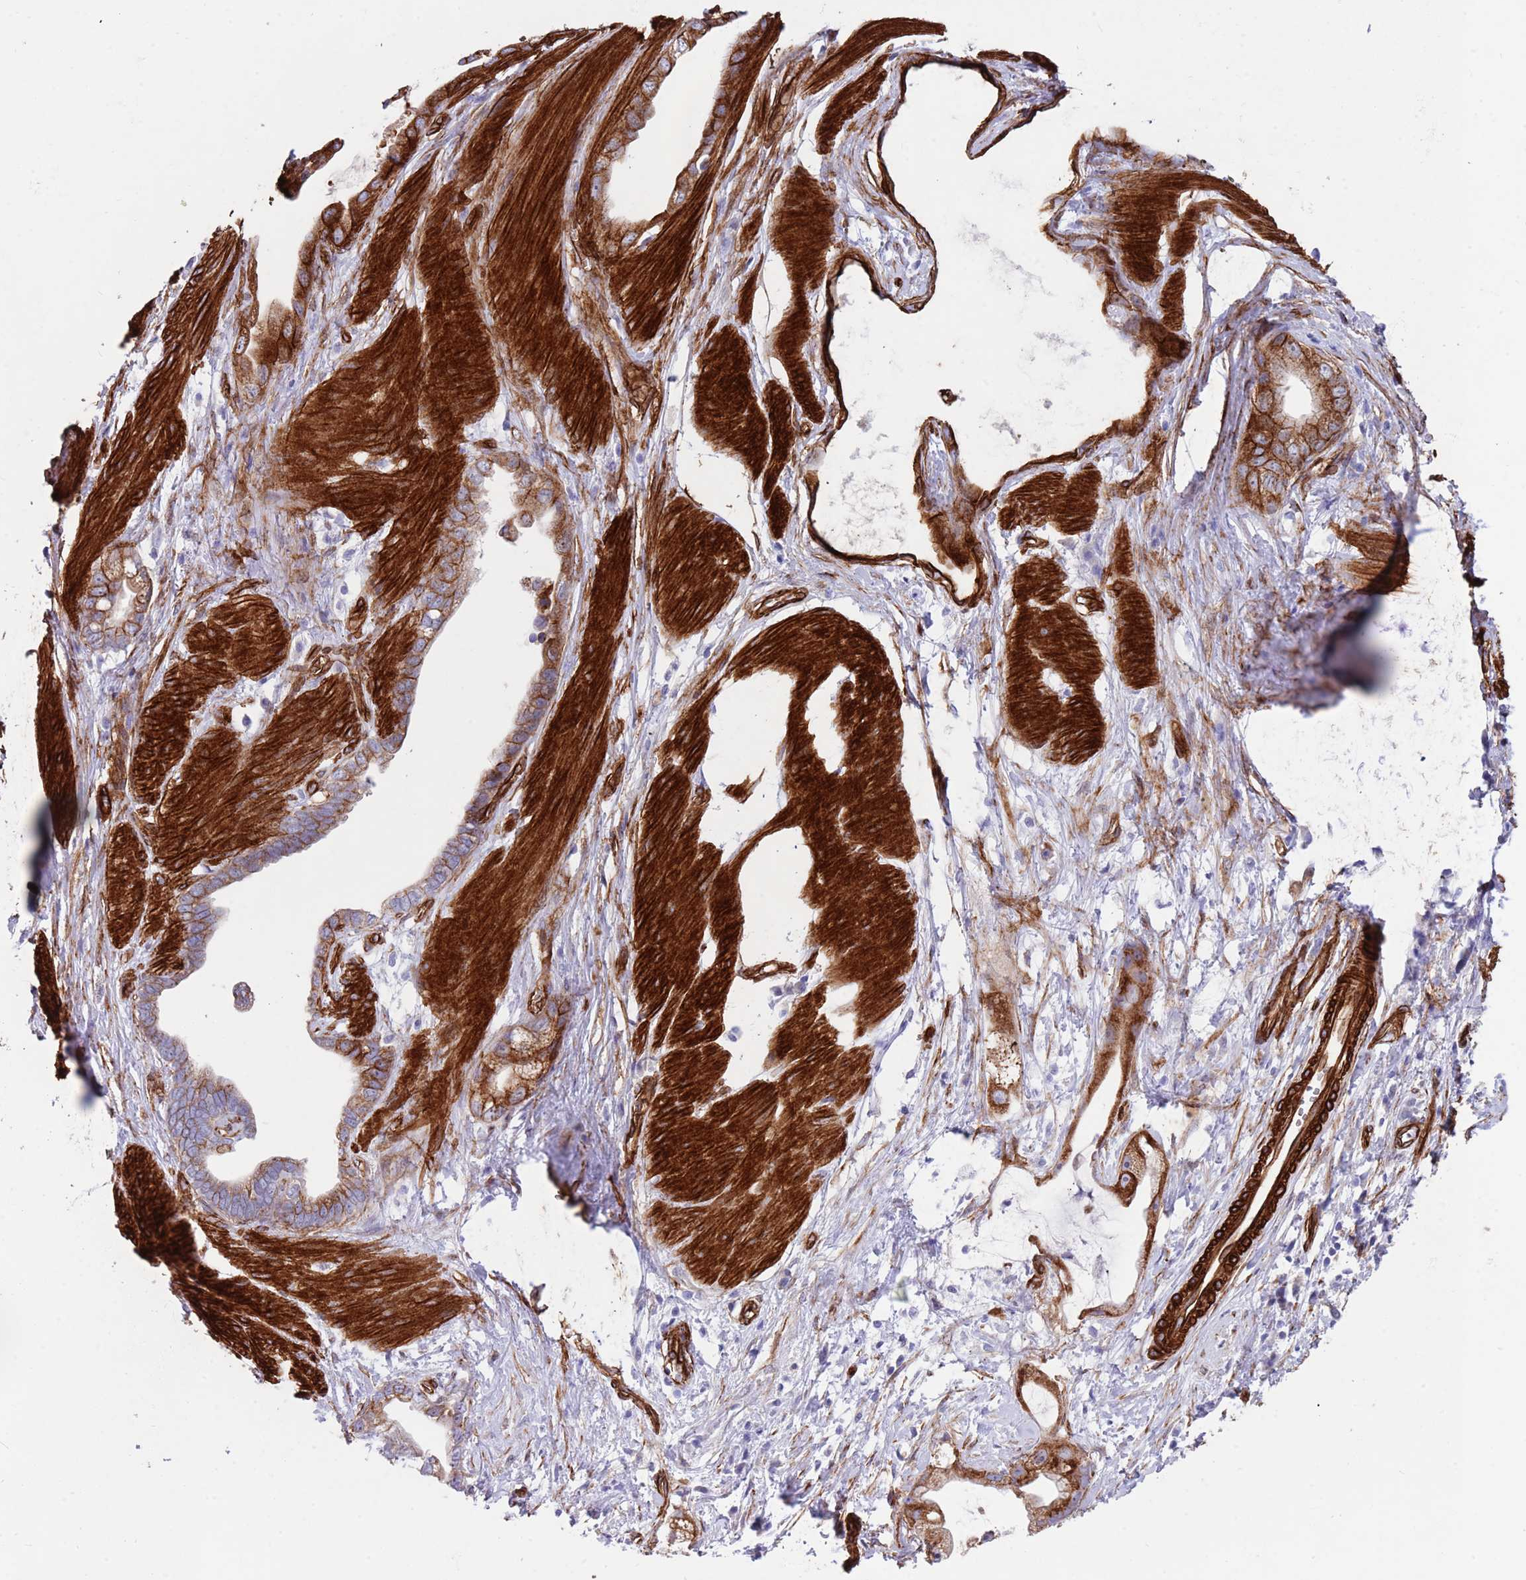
{"staining": {"intensity": "strong", "quantity": ">75%", "location": "cytoplasmic/membranous"}, "tissue": "stomach cancer", "cell_type": "Tumor cells", "image_type": "cancer", "snomed": [{"axis": "morphology", "description": "Adenocarcinoma, NOS"}, {"axis": "topography", "description": "Stomach"}], "caption": "Immunohistochemistry (IHC) staining of adenocarcinoma (stomach), which reveals high levels of strong cytoplasmic/membranous positivity in about >75% of tumor cells indicating strong cytoplasmic/membranous protein positivity. The staining was performed using DAB (3,3'-diaminobenzidine) (brown) for protein detection and nuclei were counterstained in hematoxylin (blue).", "gene": "CAV2", "patient": {"sex": "male", "age": 55}}